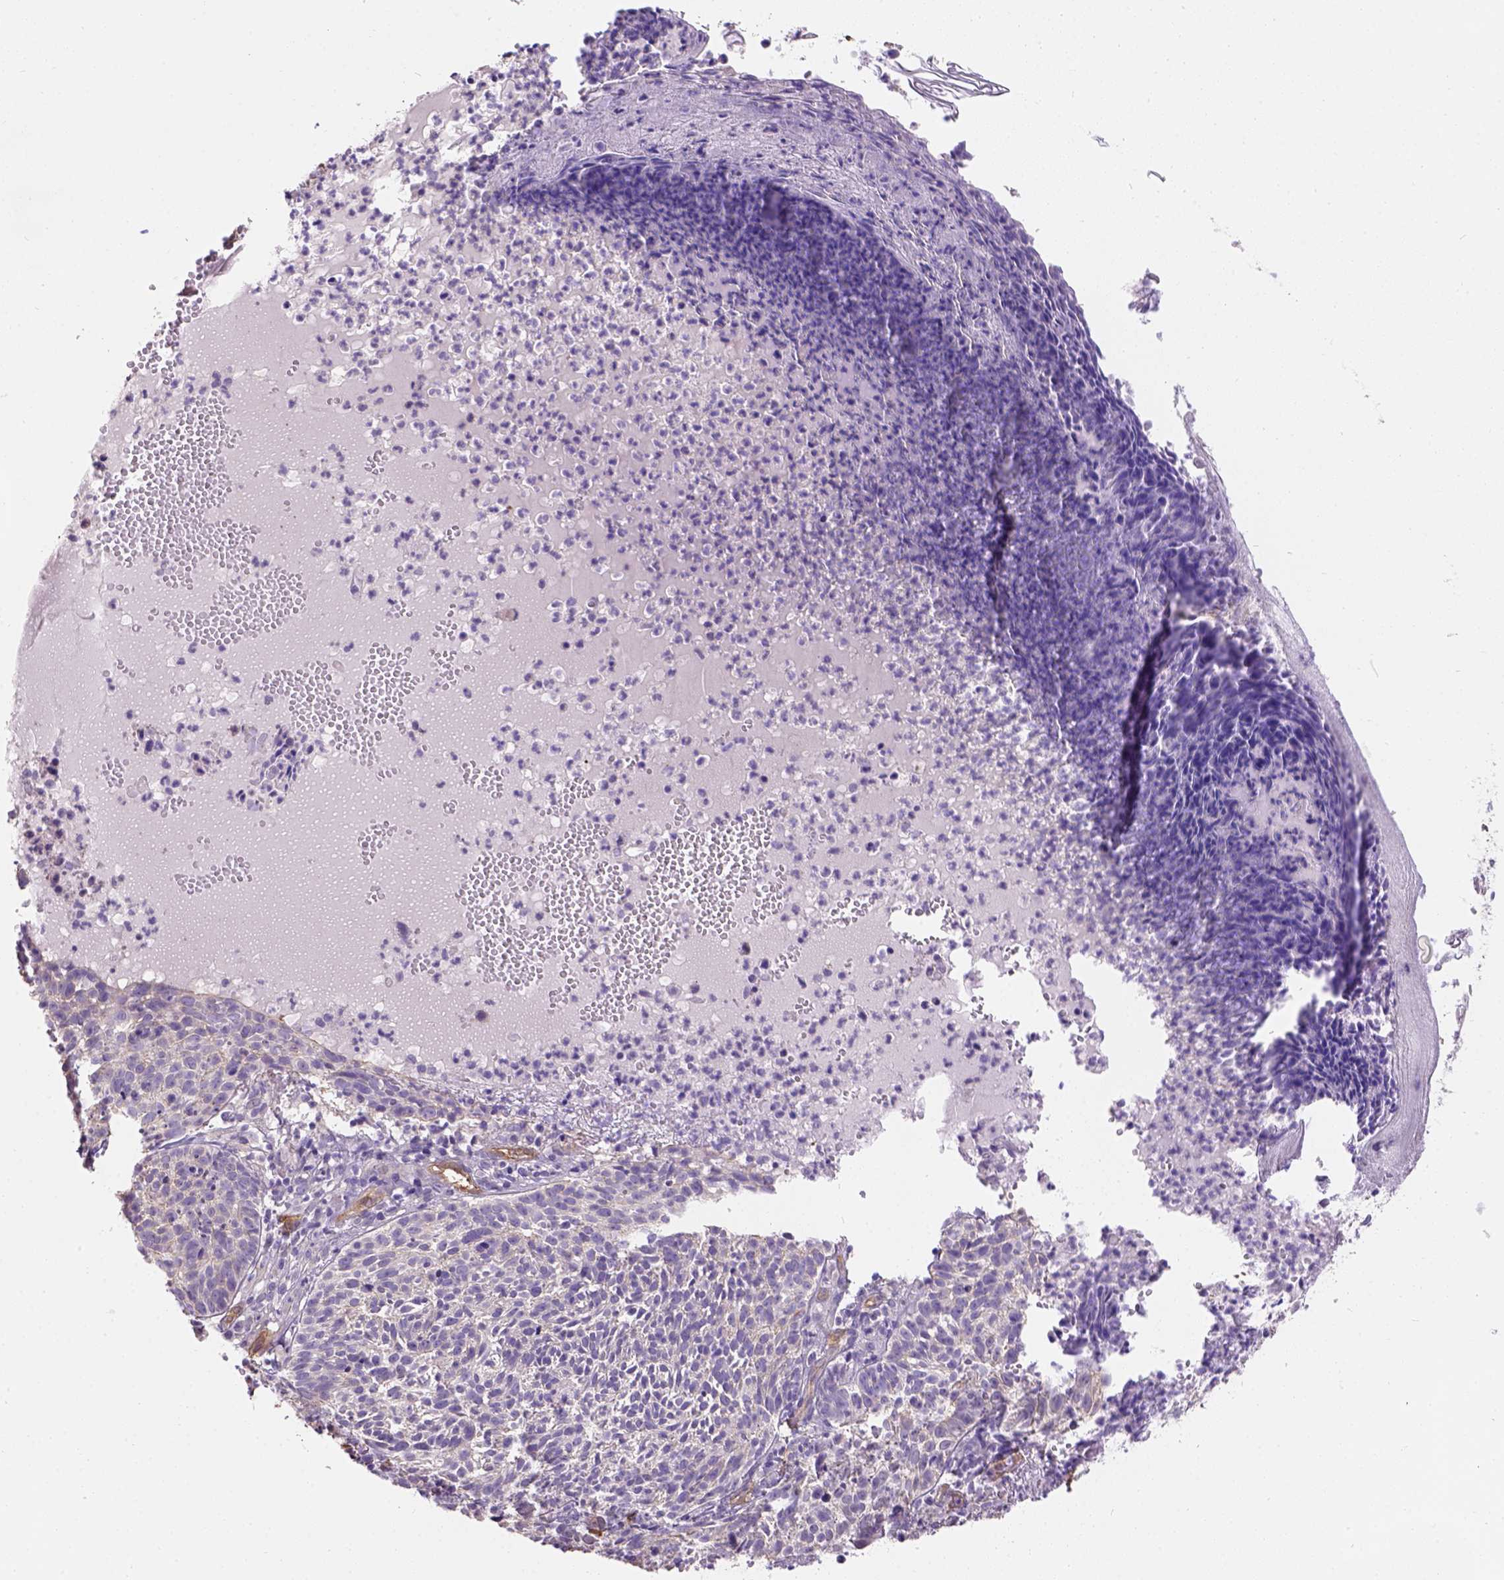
{"staining": {"intensity": "negative", "quantity": "none", "location": "none"}, "tissue": "skin cancer", "cell_type": "Tumor cells", "image_type": "cancer", "snomed": [{"axis": "morphology", "description": "Basal cell carcinoma"}, {"axis": "topography", "description": "Skin"}], "caption": "This is an IHC micrograph of human skin basal cell carcinoma. There is no expression in tumor cells.", "gene": "PHF7", "patient": {"sex": "male", "age": 90}}